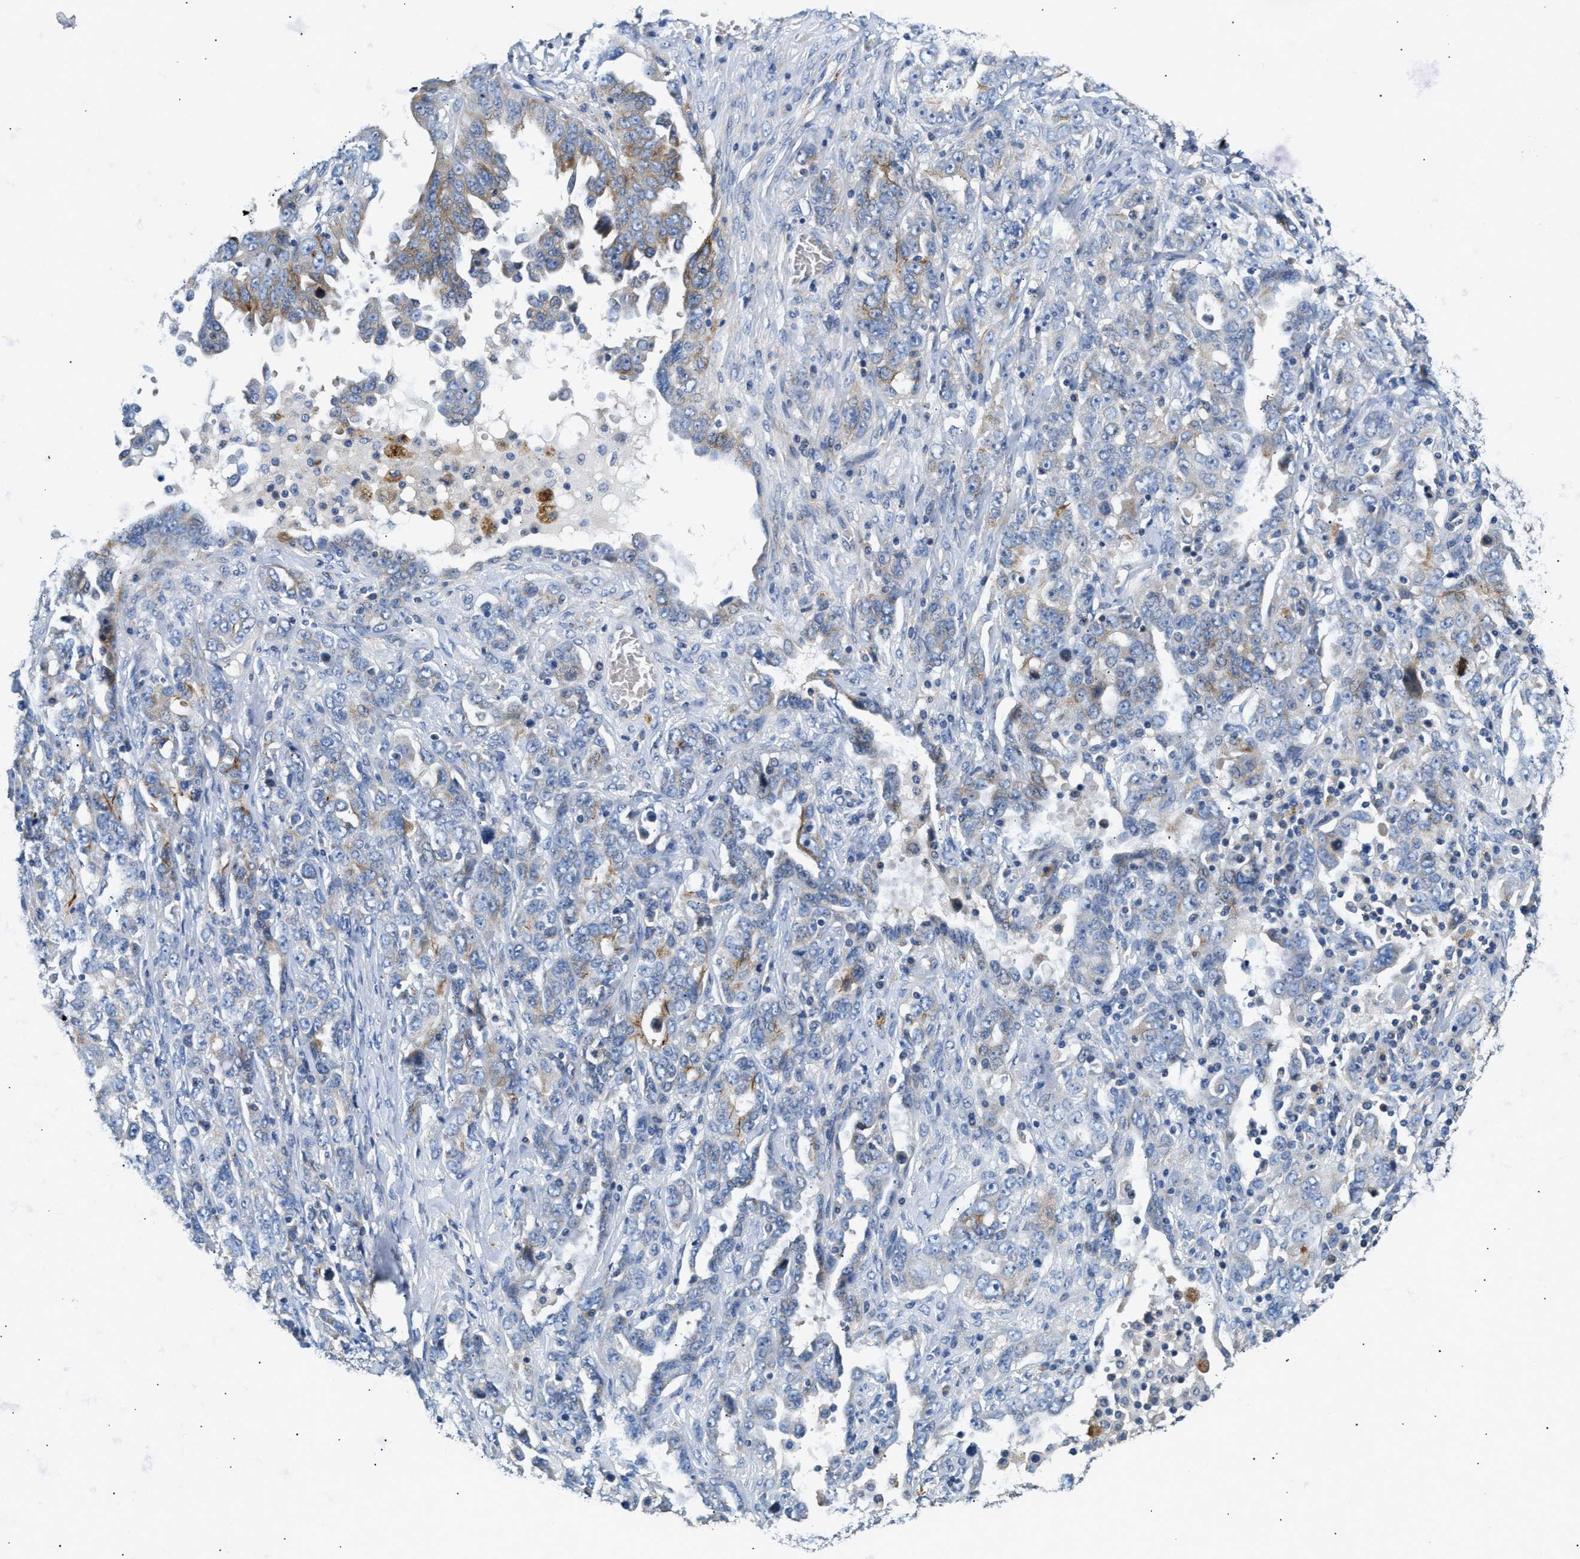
{"staining": {"intensity": "negative", "quantity": "none", "location": "none"}, "tissue": "ovarian cancer", "cell_type": "Tumor cells", "image_type": "cancer", "snomed": [{"axis": "morphology", "description": "Carcinoma, endometroid"}, {"axis": "topography", "description": "Ovary"}], "caption": "Tumor cells are negative for protein expression in human ovarian endometroid carcinoma.", "gene": "IL17RC", "patient": {"sex": "female", "age": 62}}